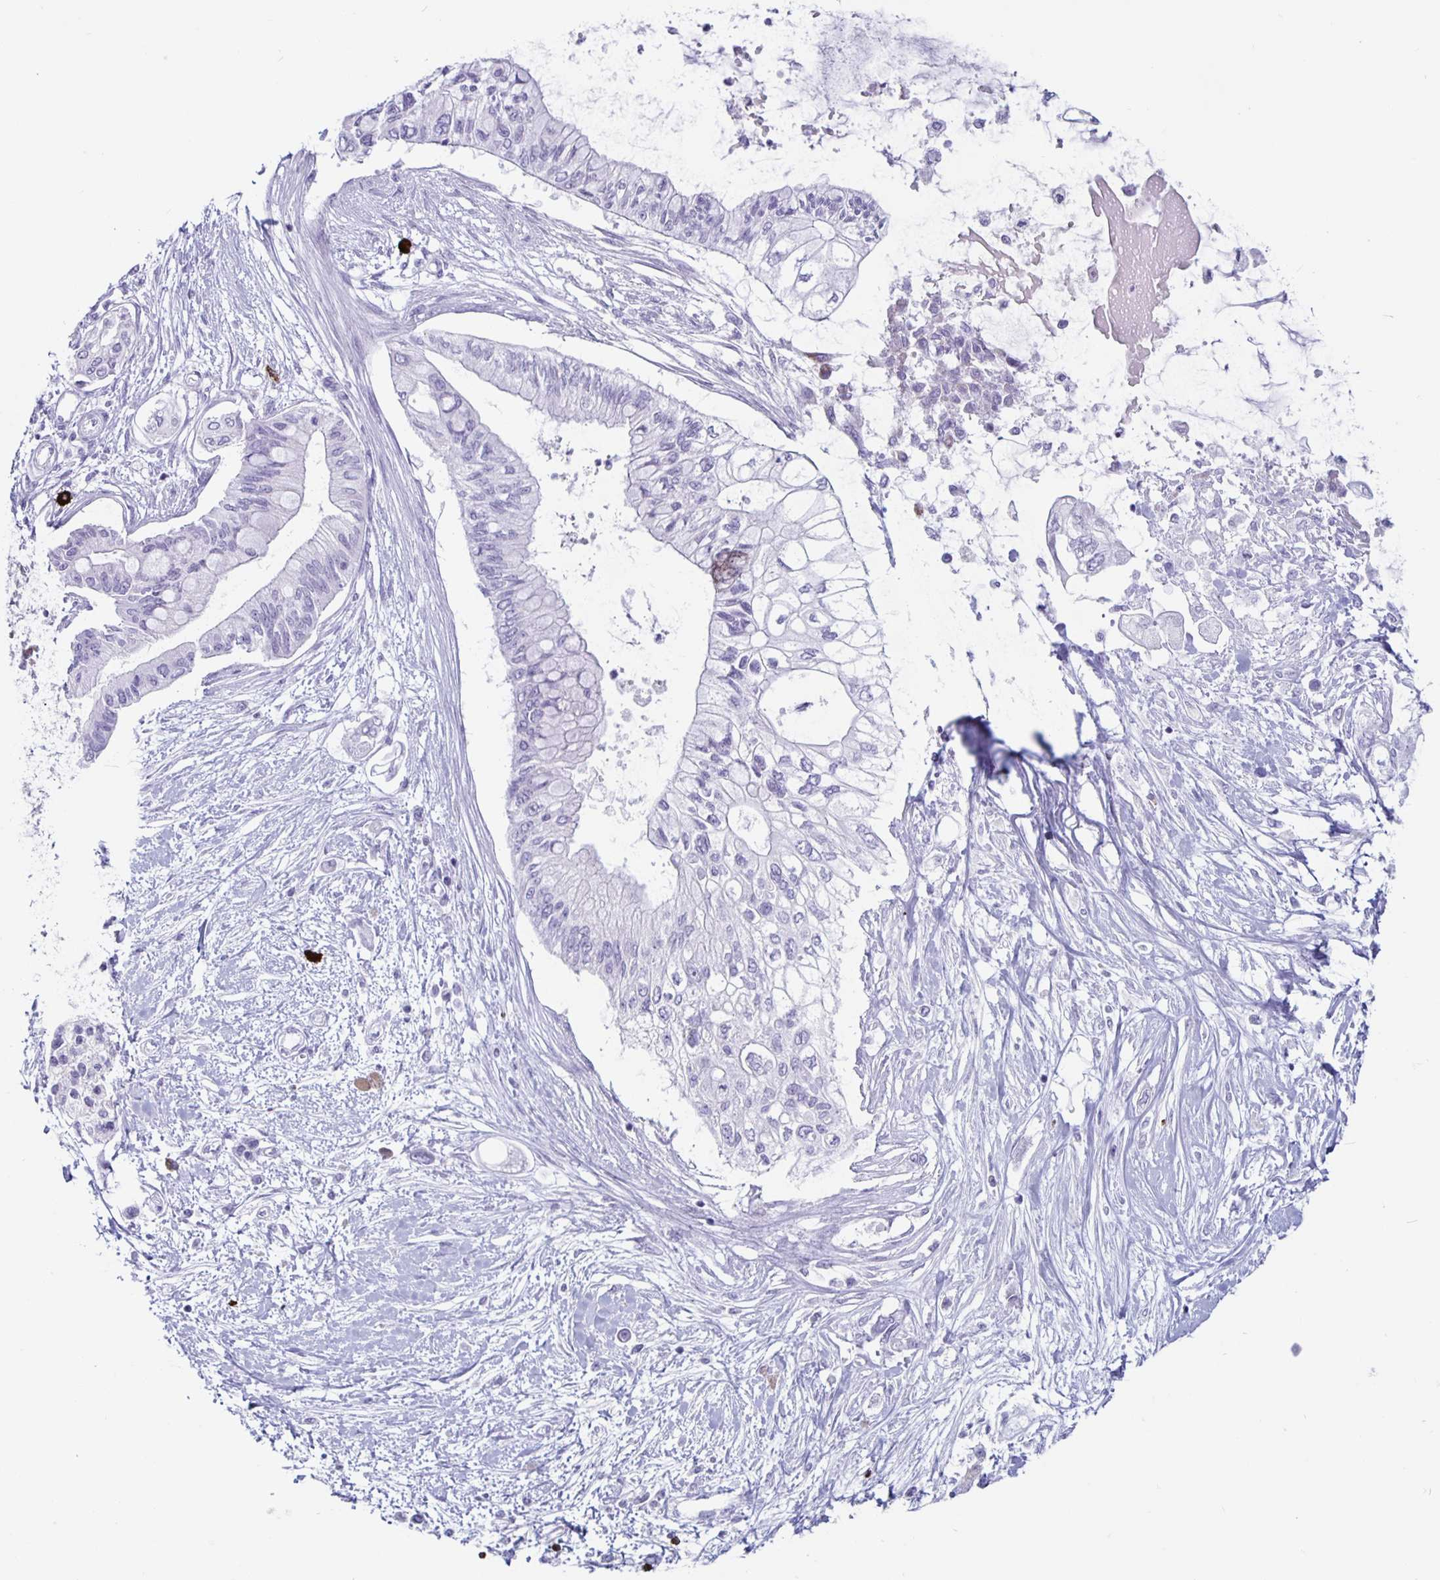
{"staining": {"intensity": "negative", "quantity": "none", "location": "none"}, "tissue": "pancreatic cancer", "cell_type": "Tumor cells", "image_type": "cancer", "snomed": [{"axis": "morphology", "description": "Adenocarcinoma, NOS"}, {"axis": "topography", "description": "Pancreas"}], "caption": "Immunohistochemical staining of human pancreatic cancer (adenocarcinoma) shows no significant positivity in tumor cells.", "gene": "GZMK", "patient": {"sex": "female", "age": 77}}